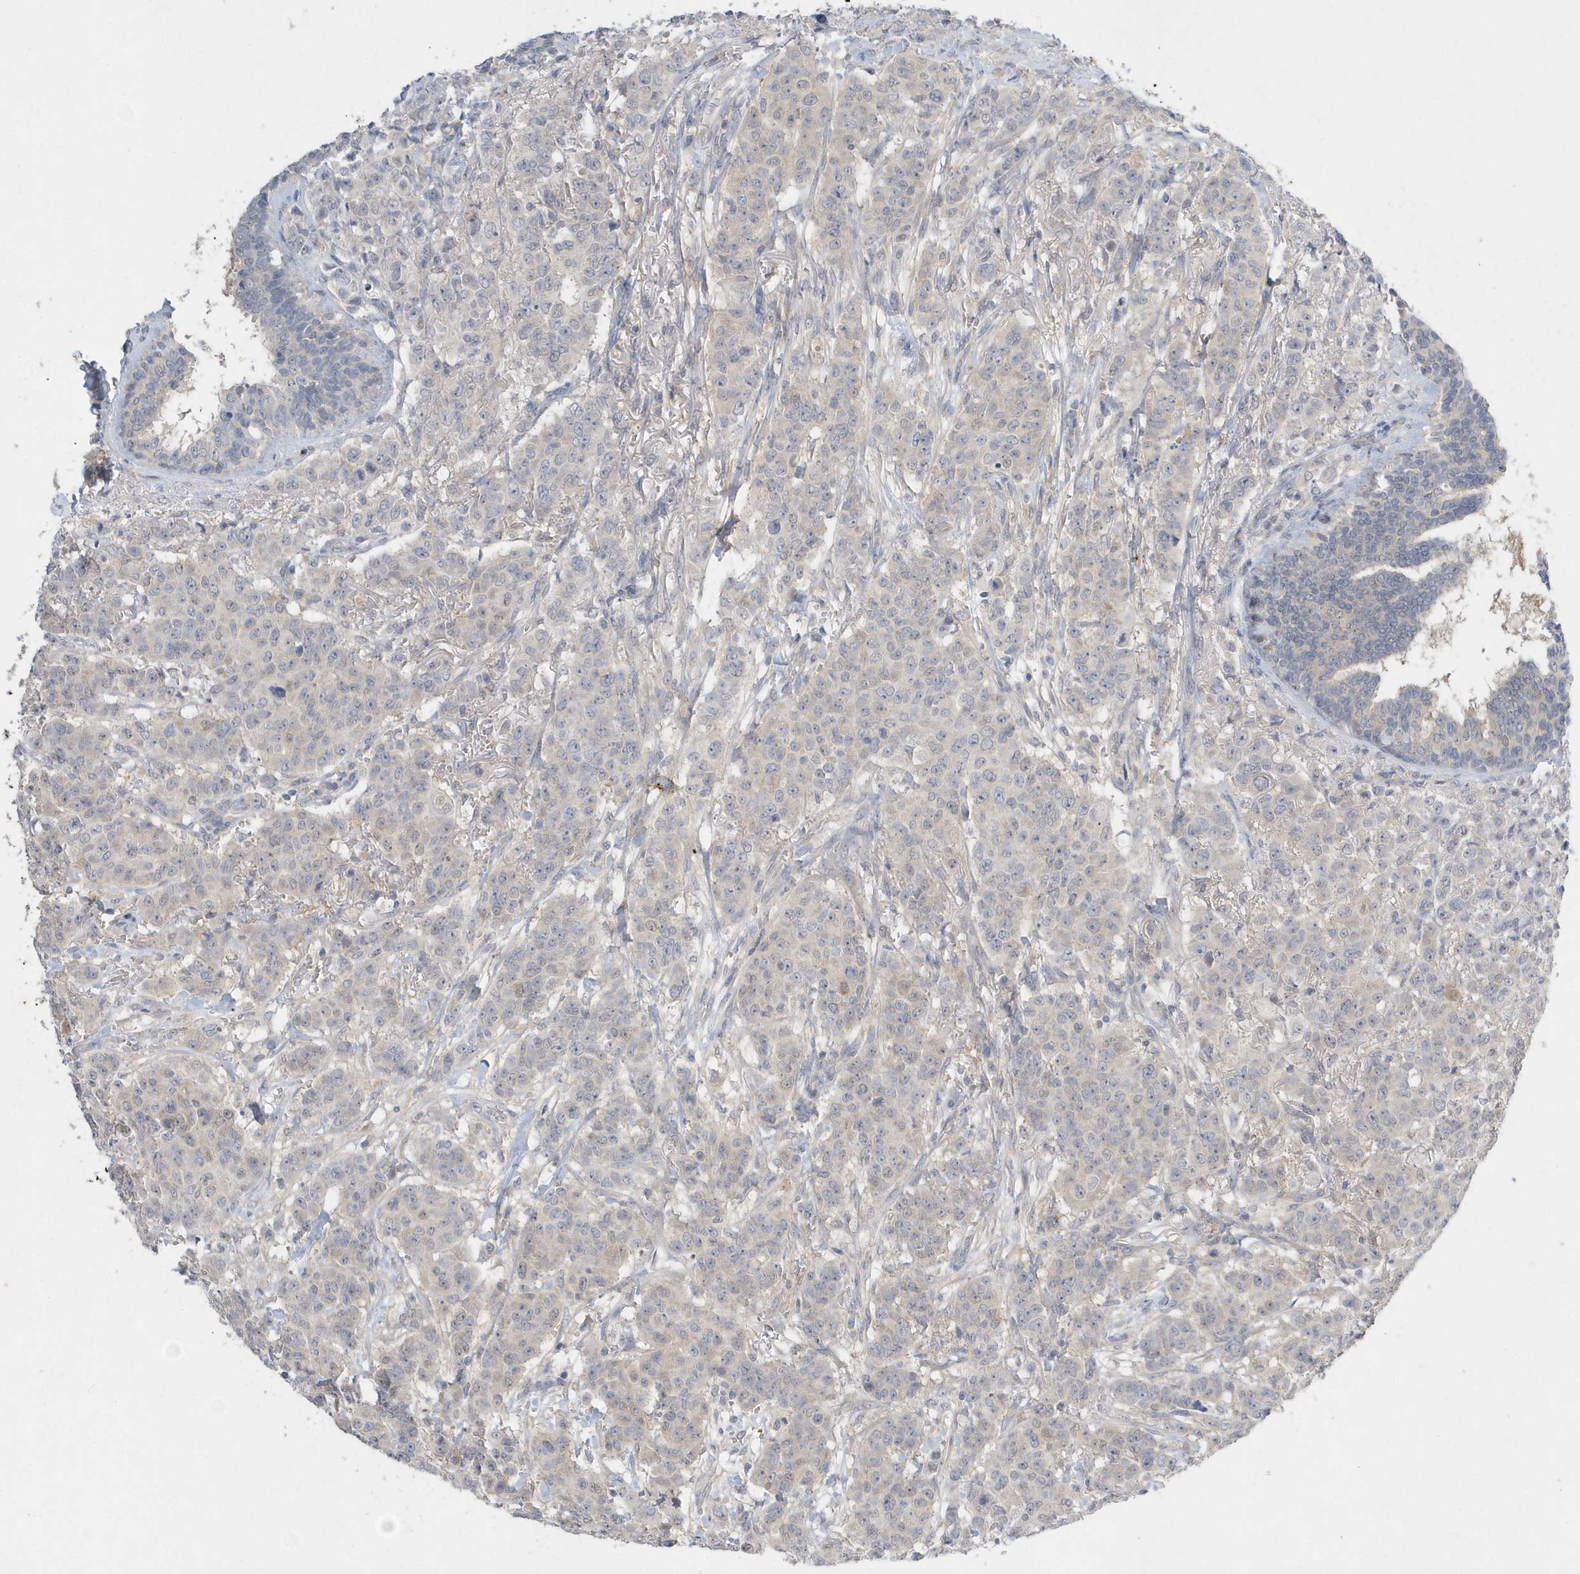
{"staining": {"intensity": "moderate", "quantity": "25%-75%", "location": "cytoplasmic/membranous"}, "tissue": "breast cancer", "cell_type": "Tumor cells", "image_type": "cancer", "snomed": [{"axis": "morphology", "description": "Duct carcinoma"}, {"axis": "topography", "description": "Breast"}], "caption": "IHC (DAB) staining of breast cancer (infiltrating ductal carcinoma) exhibits moderate cytoplasmic/membranous protein expression in approximately 25%-75% of tumor cells.", "gene": "AKR7A2", "patient": {"sex": "female", "age": 40}}